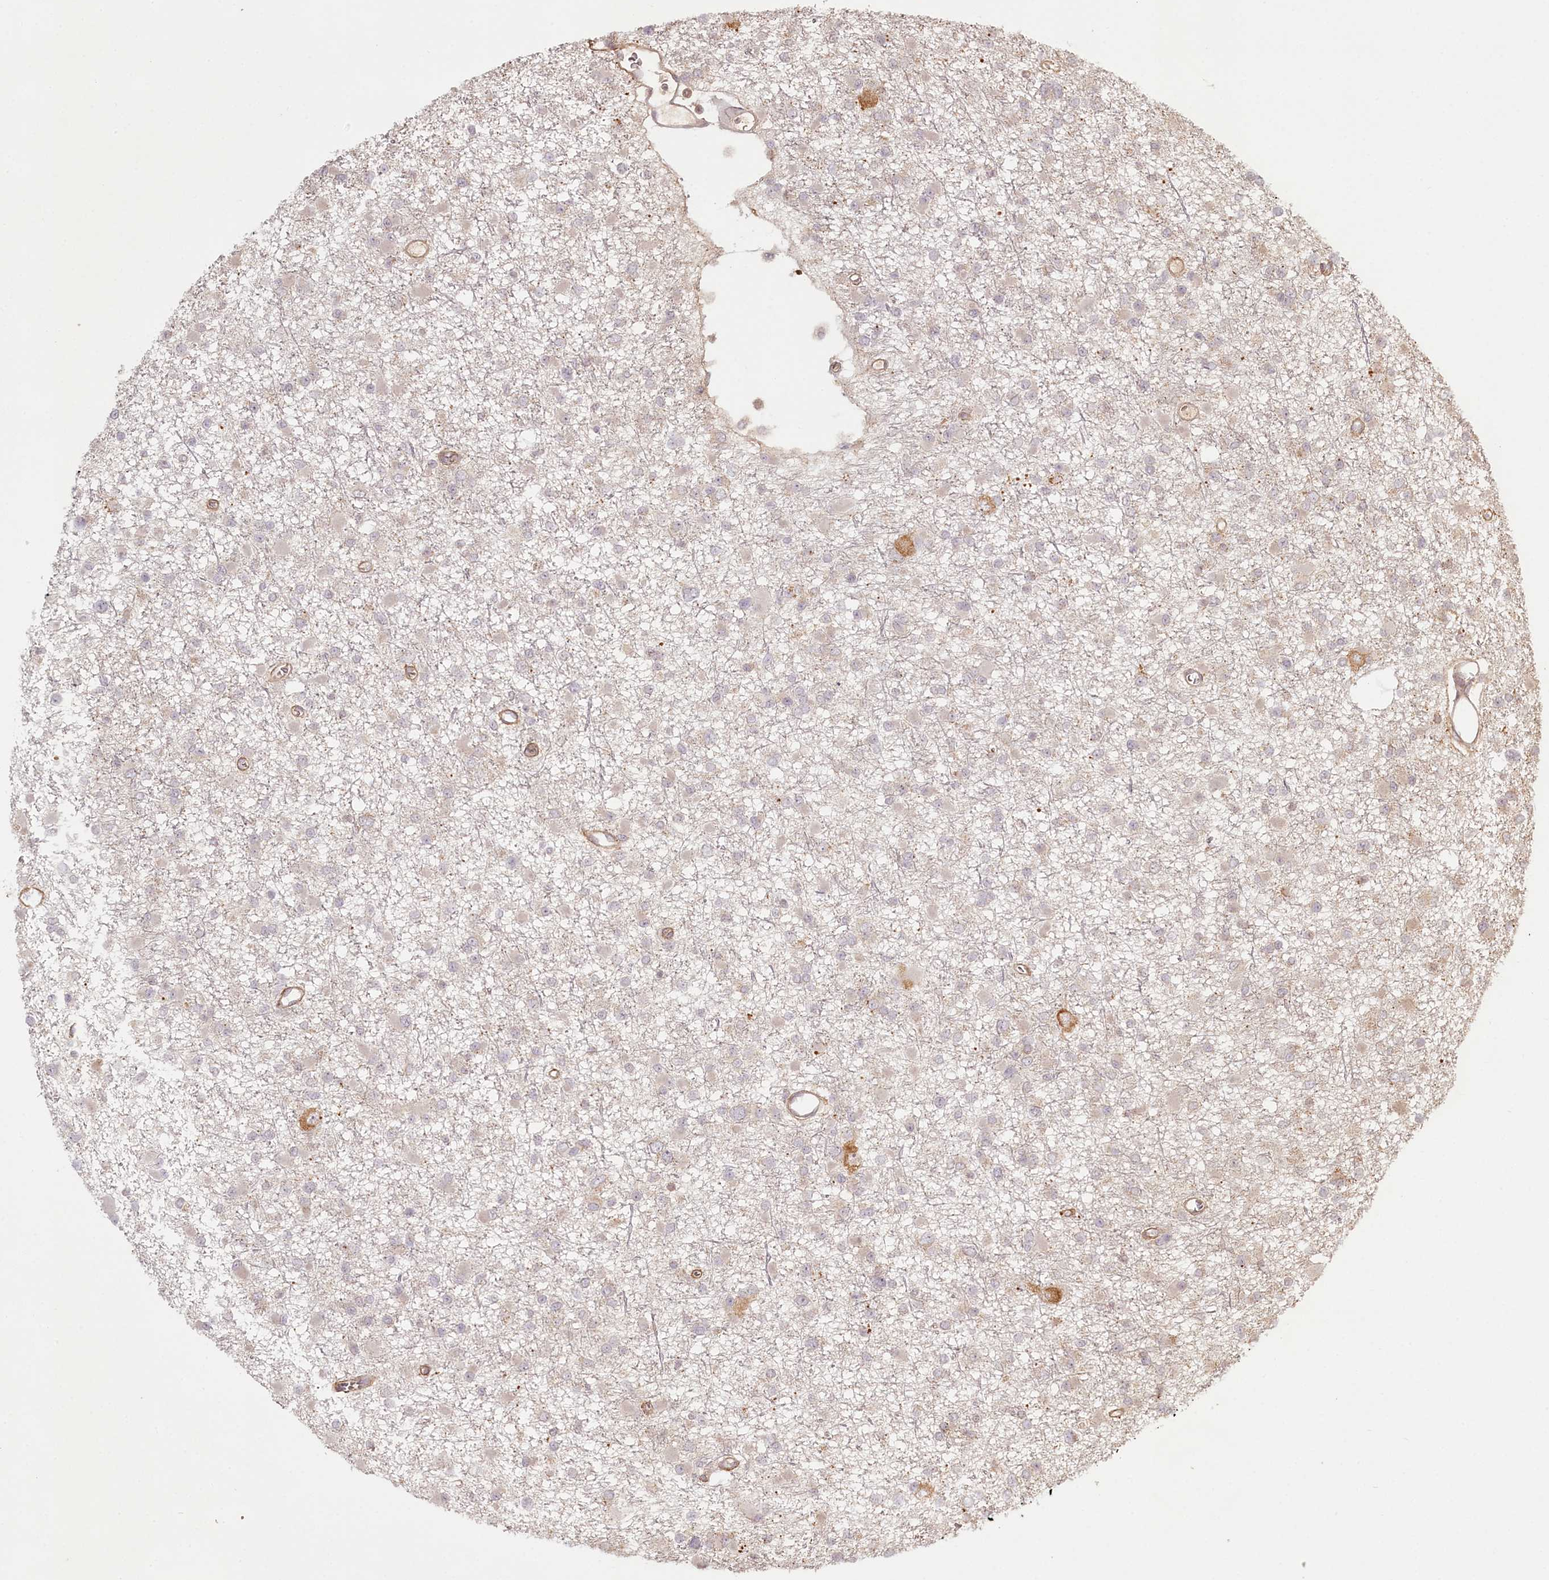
{"staining": {"intensity": "negative", "quantity": "none", "location": "none"}, "tissue": "glioma", "cell_type": "Tumor cells", "image_type": "cancer", "snomed": [{"axis": "morphology", "description": "Glioma, malignant, Low grade"}, {"axis": "topography", "description": "Brain"}], "caption": "Malignant low-grade glioma stained for a protein using IHC reveals no positivity tumor cells.", "gene": "TMIE", "patient": {"sex": "female", "age": 22}}